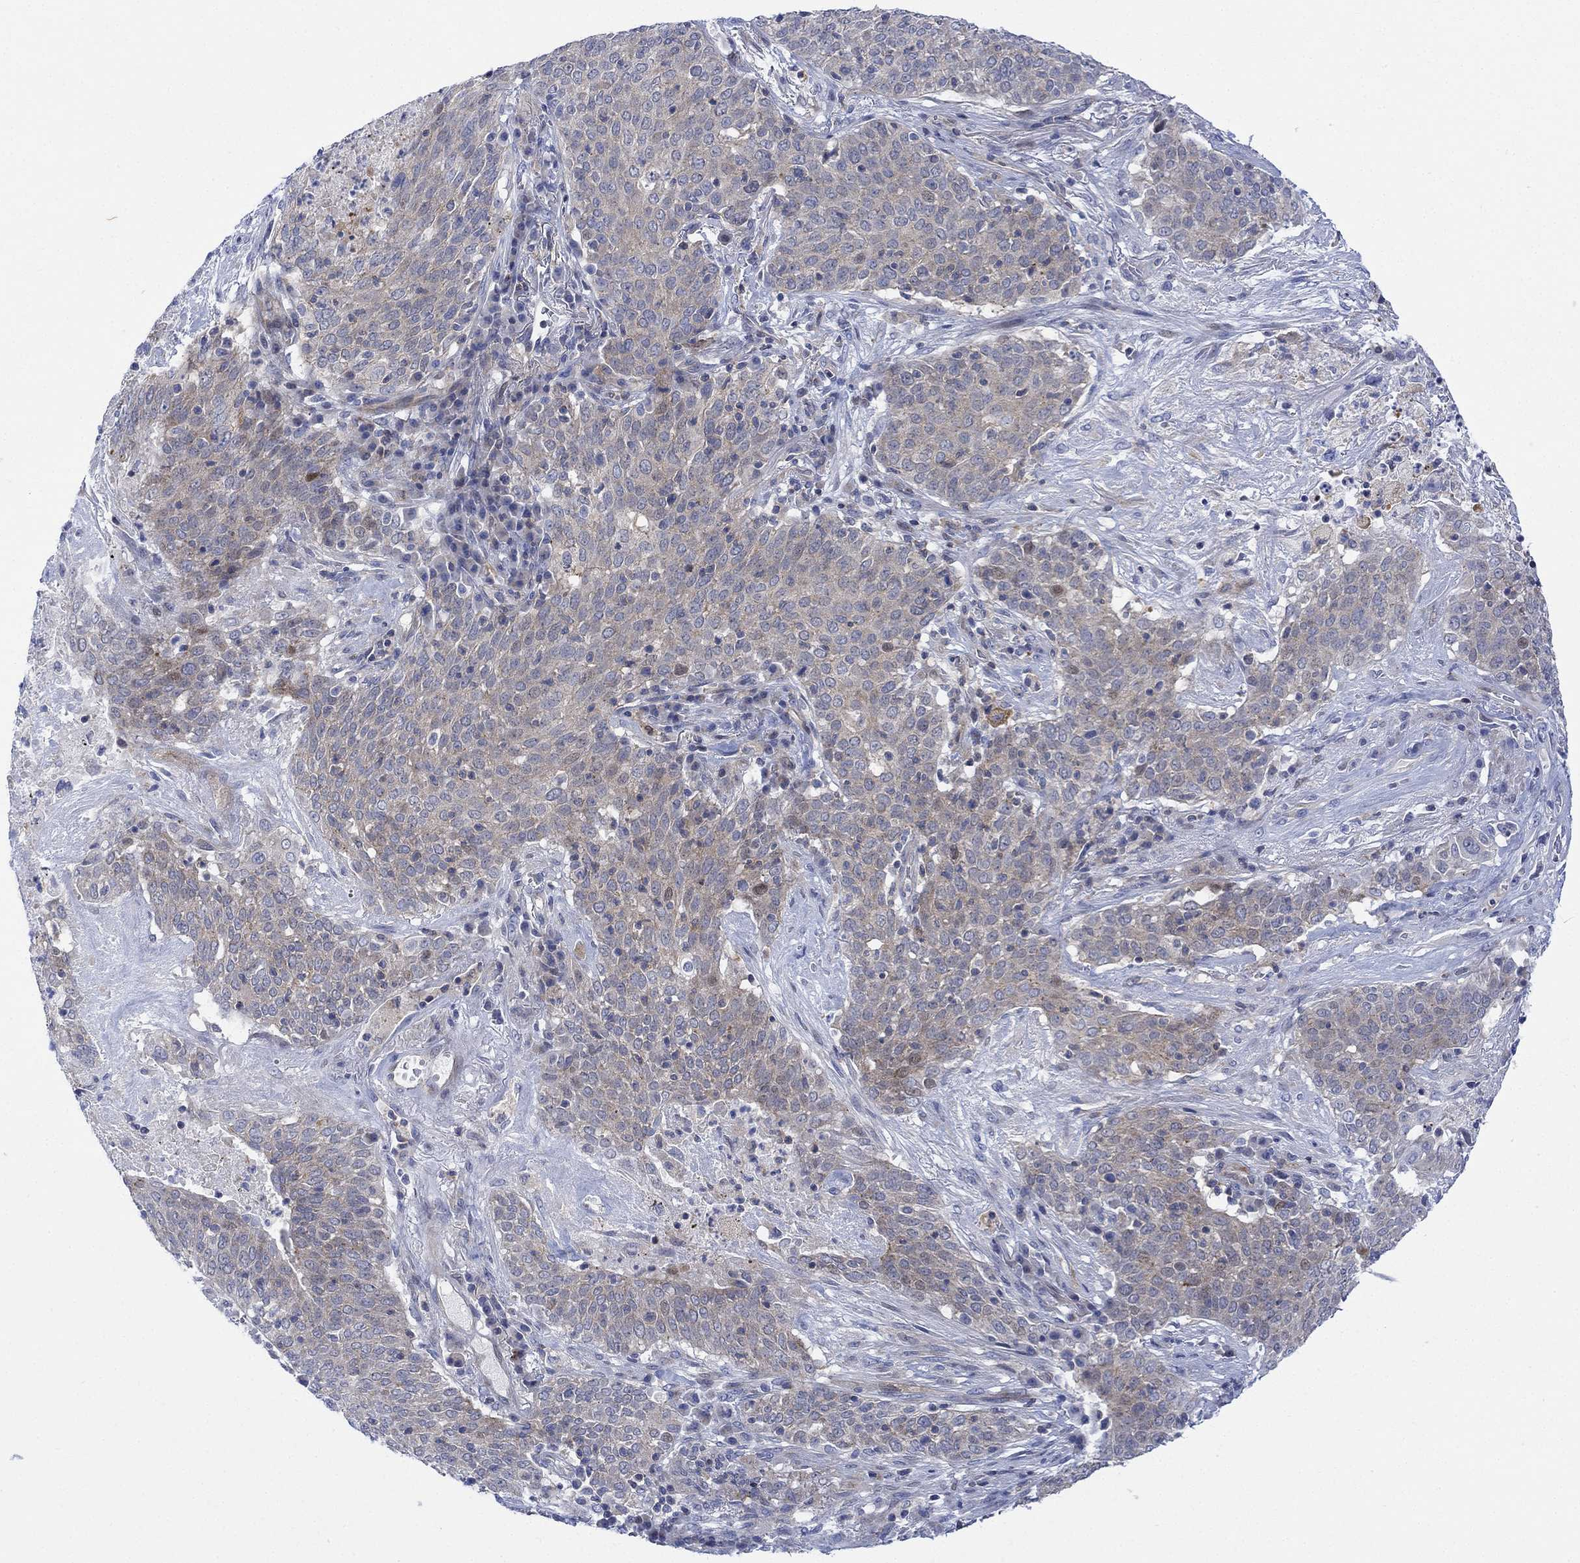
{"staining": {"intensity": "weak", "quantity": "25%-75%", "location": "cytoplasmic/membranous"}, "tissue": "lung cancer", "cell_type": "Tumor cells", "image_type": "cancer", "snomed": [{"axis": "morphology", "description": "Squamous cell carcinoma, NOS"}, {"axis": "topography", "description": "Lung"}], "caption": "Lung cancer (squamous cell carcinoma) stained for a protein demonstrates weak cytoplasmic/membranous positivity in tumor cells.", "gene": "ARSK", "patient": {"sex": "male", "age": 82}}